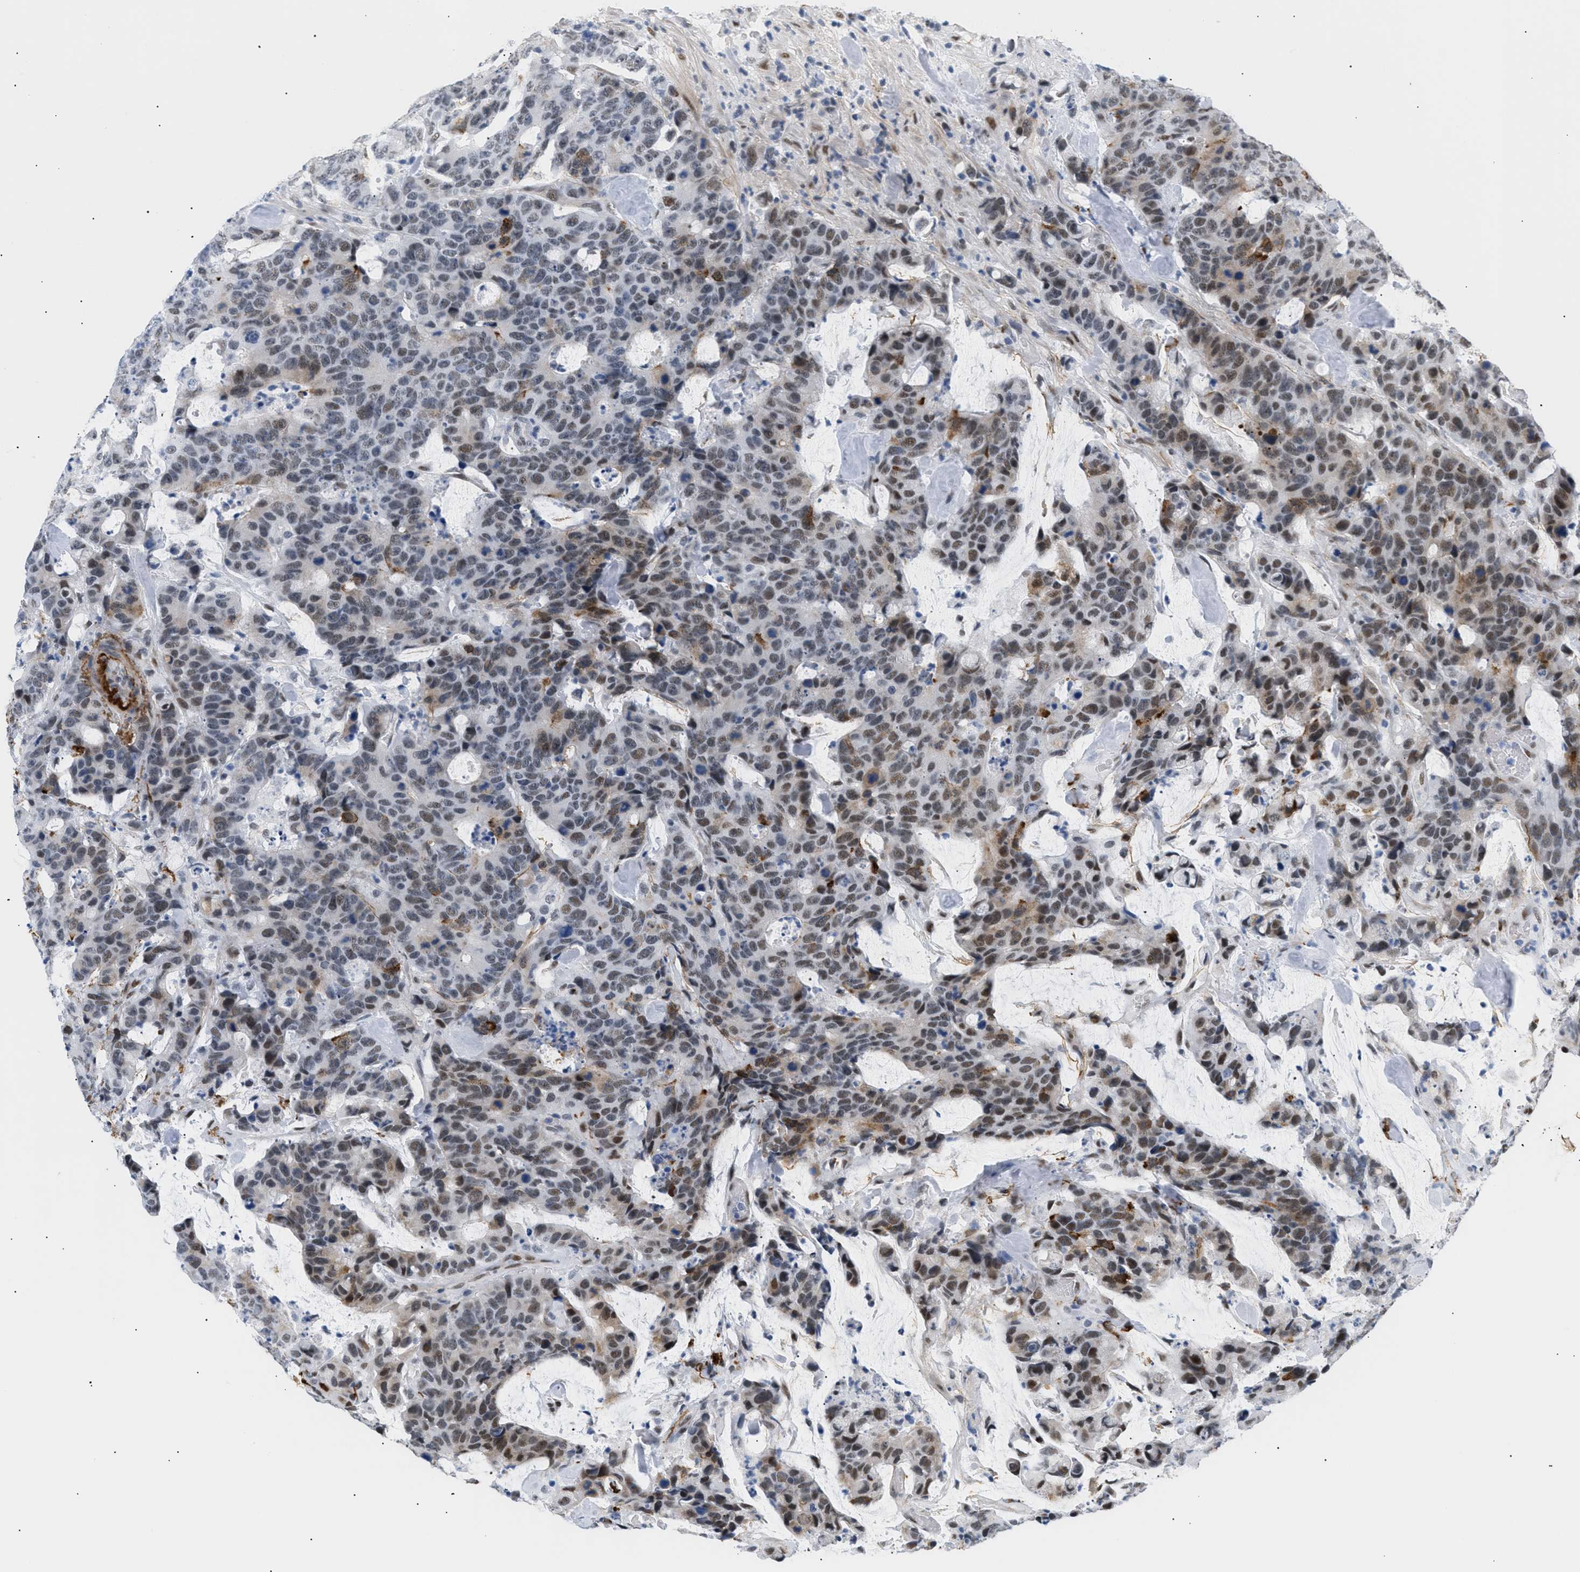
{"staining": {"intensity": "moderate", "quantity": "25%-75%", "location": "cytoplasmic/membranous,nuclear"}, "tissue": "colorectal cancer", "cell_type": "Tumor cells", "image_type": "cancer", "snomed": [{"axis": "morphology", "description": "Adenocarcinoma, NOS"}, {"axis": "topography", "description": "Colon"}], "caption": "Immunohistochemical staining of adenocarcinoma (colorectal) shows moderate cytoplasmic/membranous and nuclear protein staining in approximately 25%-75% of tumor cells.", "gene": "ELN", "patient": {"sex": "female", "age": 86}}